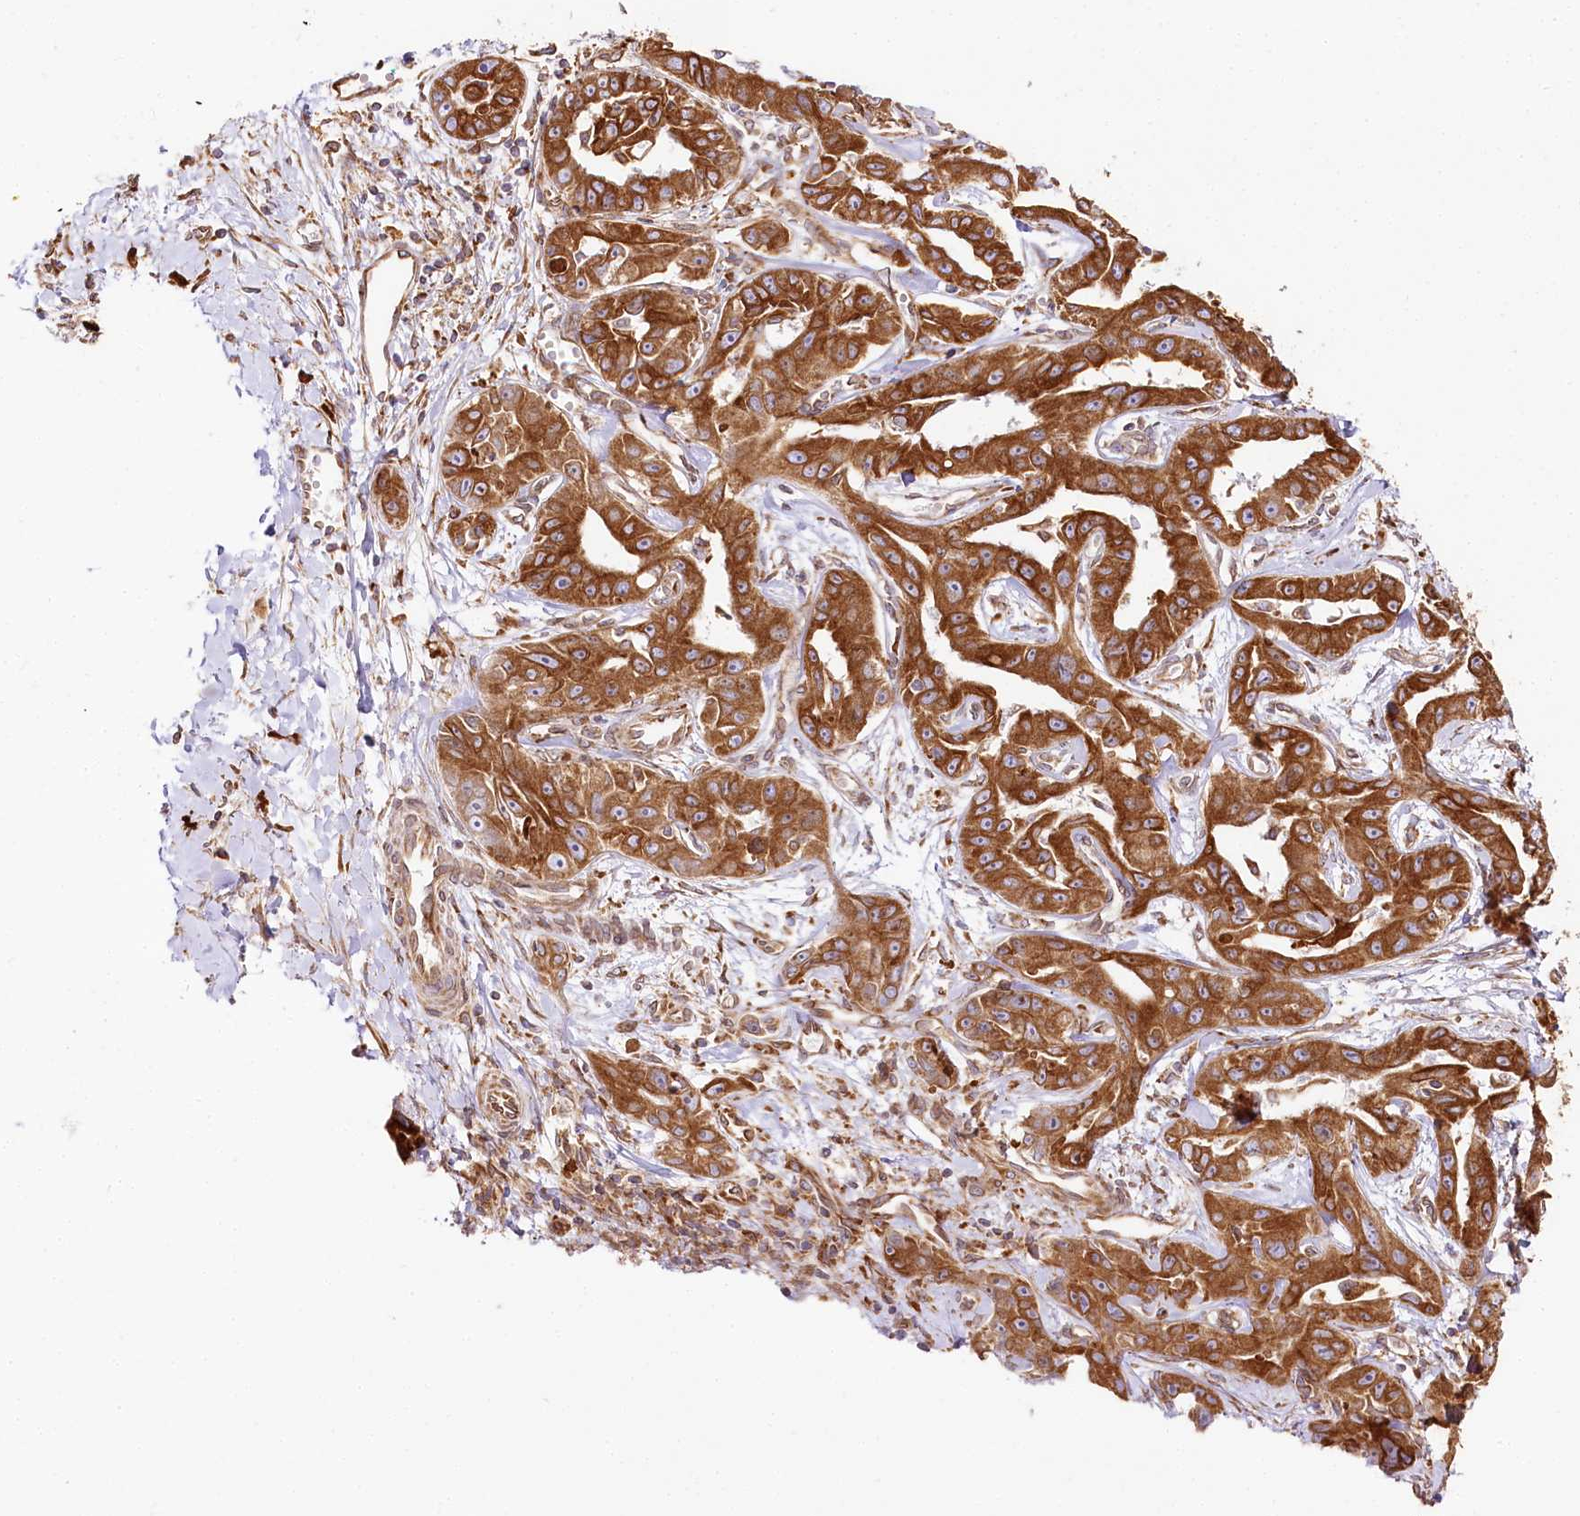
{"staining": {"intensity": "strong", "quantity": ">75%", "location": "cytoplasmic/membranous"}, "tissue": "liver cancer", "cell_type": "Tumor cells", "image_type": "cancer", "snomed": [{"axis": "morphology", "description": "Cholangiocarcinoma"}, {"axis": "topography", "description": "Liver"}], "caption": "Immunohistochemical staining of liver cancer (cholangiocarcinoma) displays high levels of strong cytoplasmic/membranous protein staining in about >75% of tumor cells.", "gene": "CNPY2", "patient": {"sex": "male", "age": 59}}